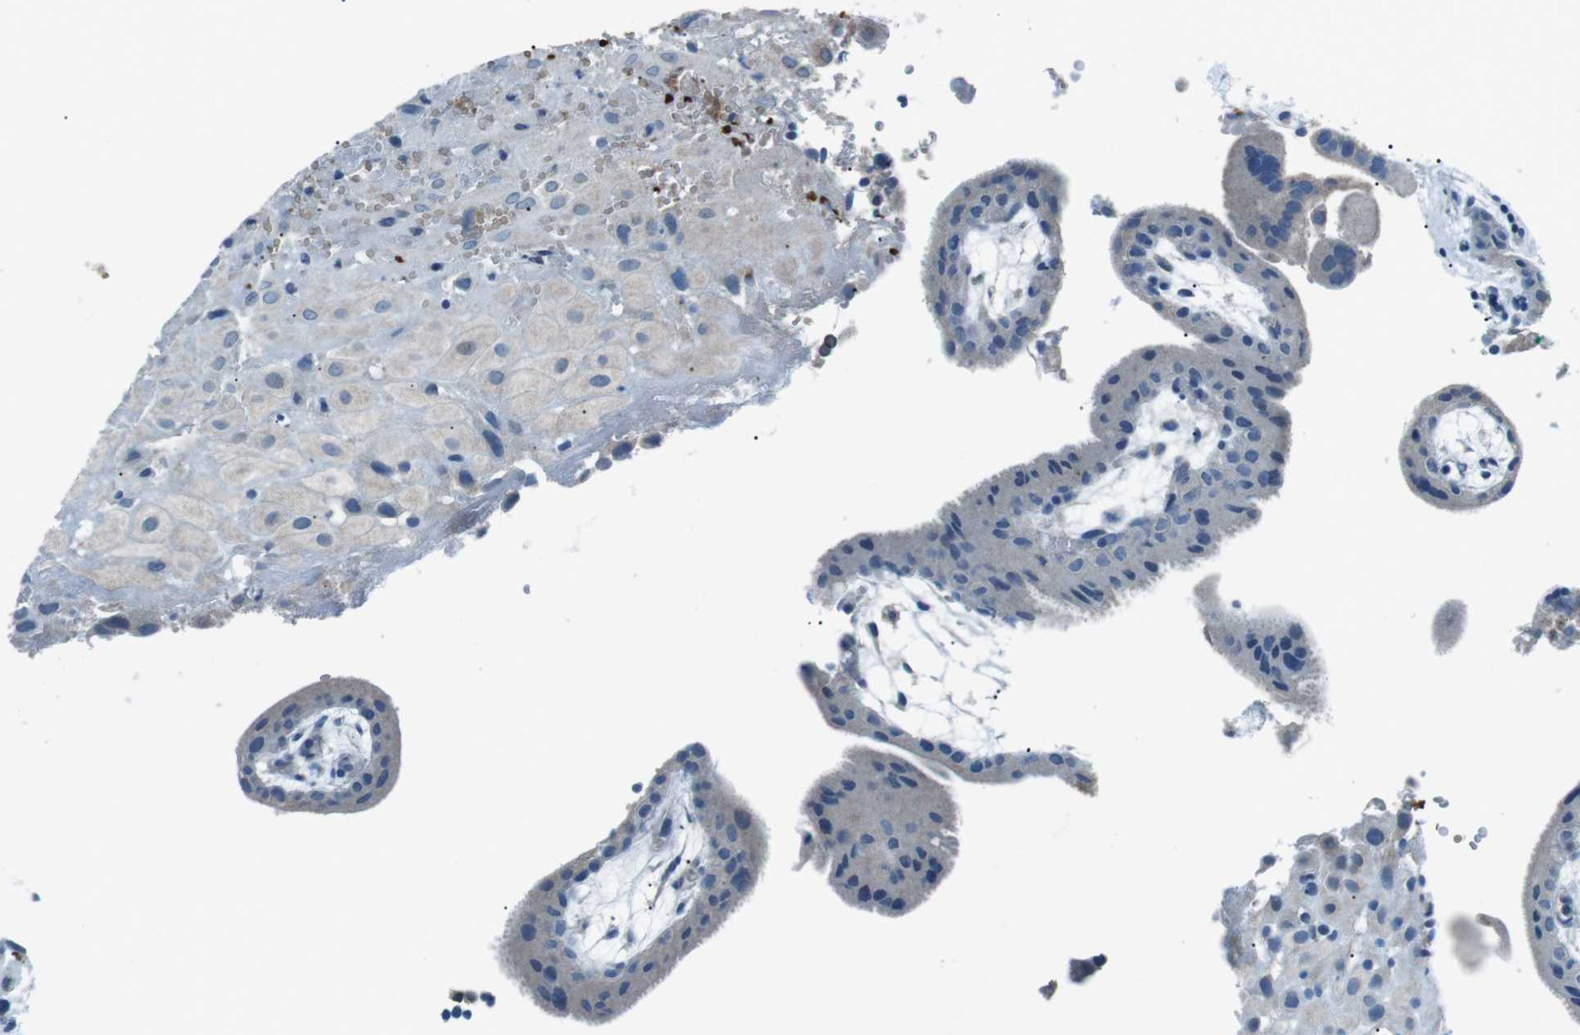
{"staining": {"intensity": "negative", "quantity": "none", "location": "none"}, "tissue": "placenta", "cell_type": "Decidual cells", "image_type": "normal", "snomed": [{"axis": "morphology", "description": "Normal tissue, NOS"}, {"axis": "topography", "description": "Placenta"}], "caption": "Immunohistochemistry photomicrograph of benign placenta: human placenta stained with DAB (3,3'-diaminobenzidine) displays no significant protein expression in decidual cells.", "gene": "ST6GAL1", "patient": {"sex": "female", "age": 18}}